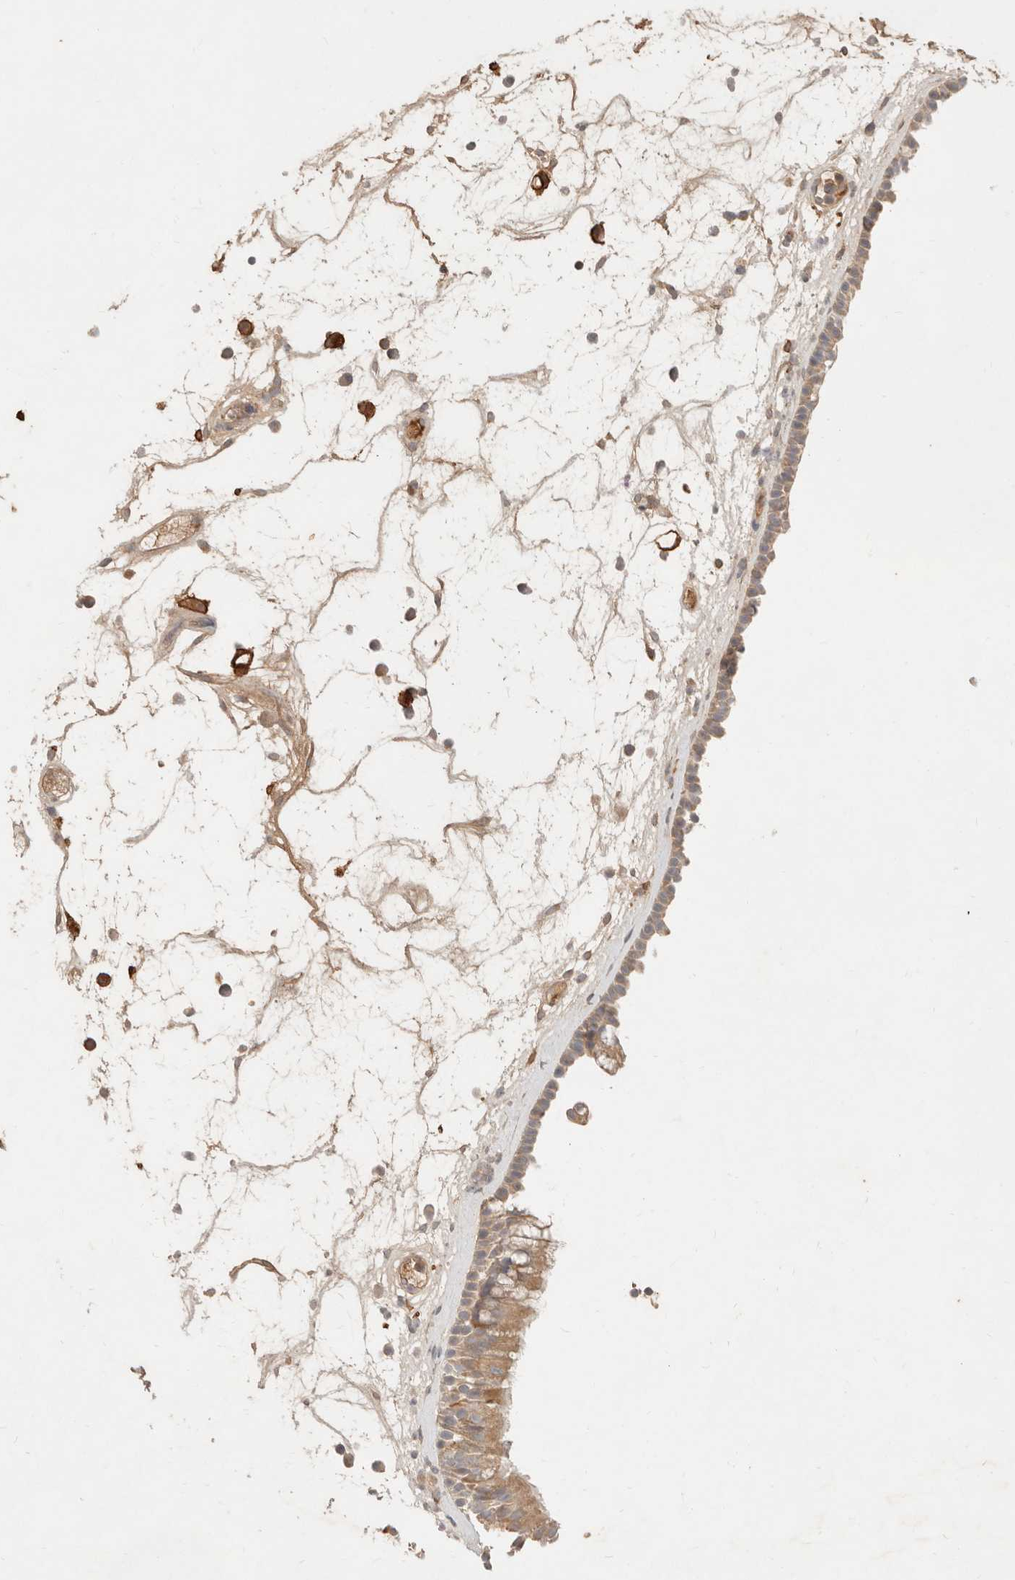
{"staining": {"intensity": "moderate", "quantity": "25%-75%", "location": "cytoplasmic/membranous"}, "tissue": "nasopharynx", "cell_type": "Respiratory epithelial cells", "image_type": "normal", "snomed": [{"axis": "morphology", "description": "Normal tissue, NOS"}, {"axis": "morphology", "description": "Inflammation, NOS"}, {"axis": "morphology", "description": "Malignant melanoma, Metastatic site"}, {"axis": "topography", "description": "Nasopharynx"}], "caption": "Immunohistochemistry (IHC) photomicrograph of normal nasopharynx: nasopharynx stained using IHC shows medium levels of moderate protein expression localized specifically in the cytoplasmic/membranous of respiratory epithelial cells, appearing as a cytoplasmic/membranous brown color.", "gene": "NECAP2", "patient": {"sex": "male", "age": 70}}